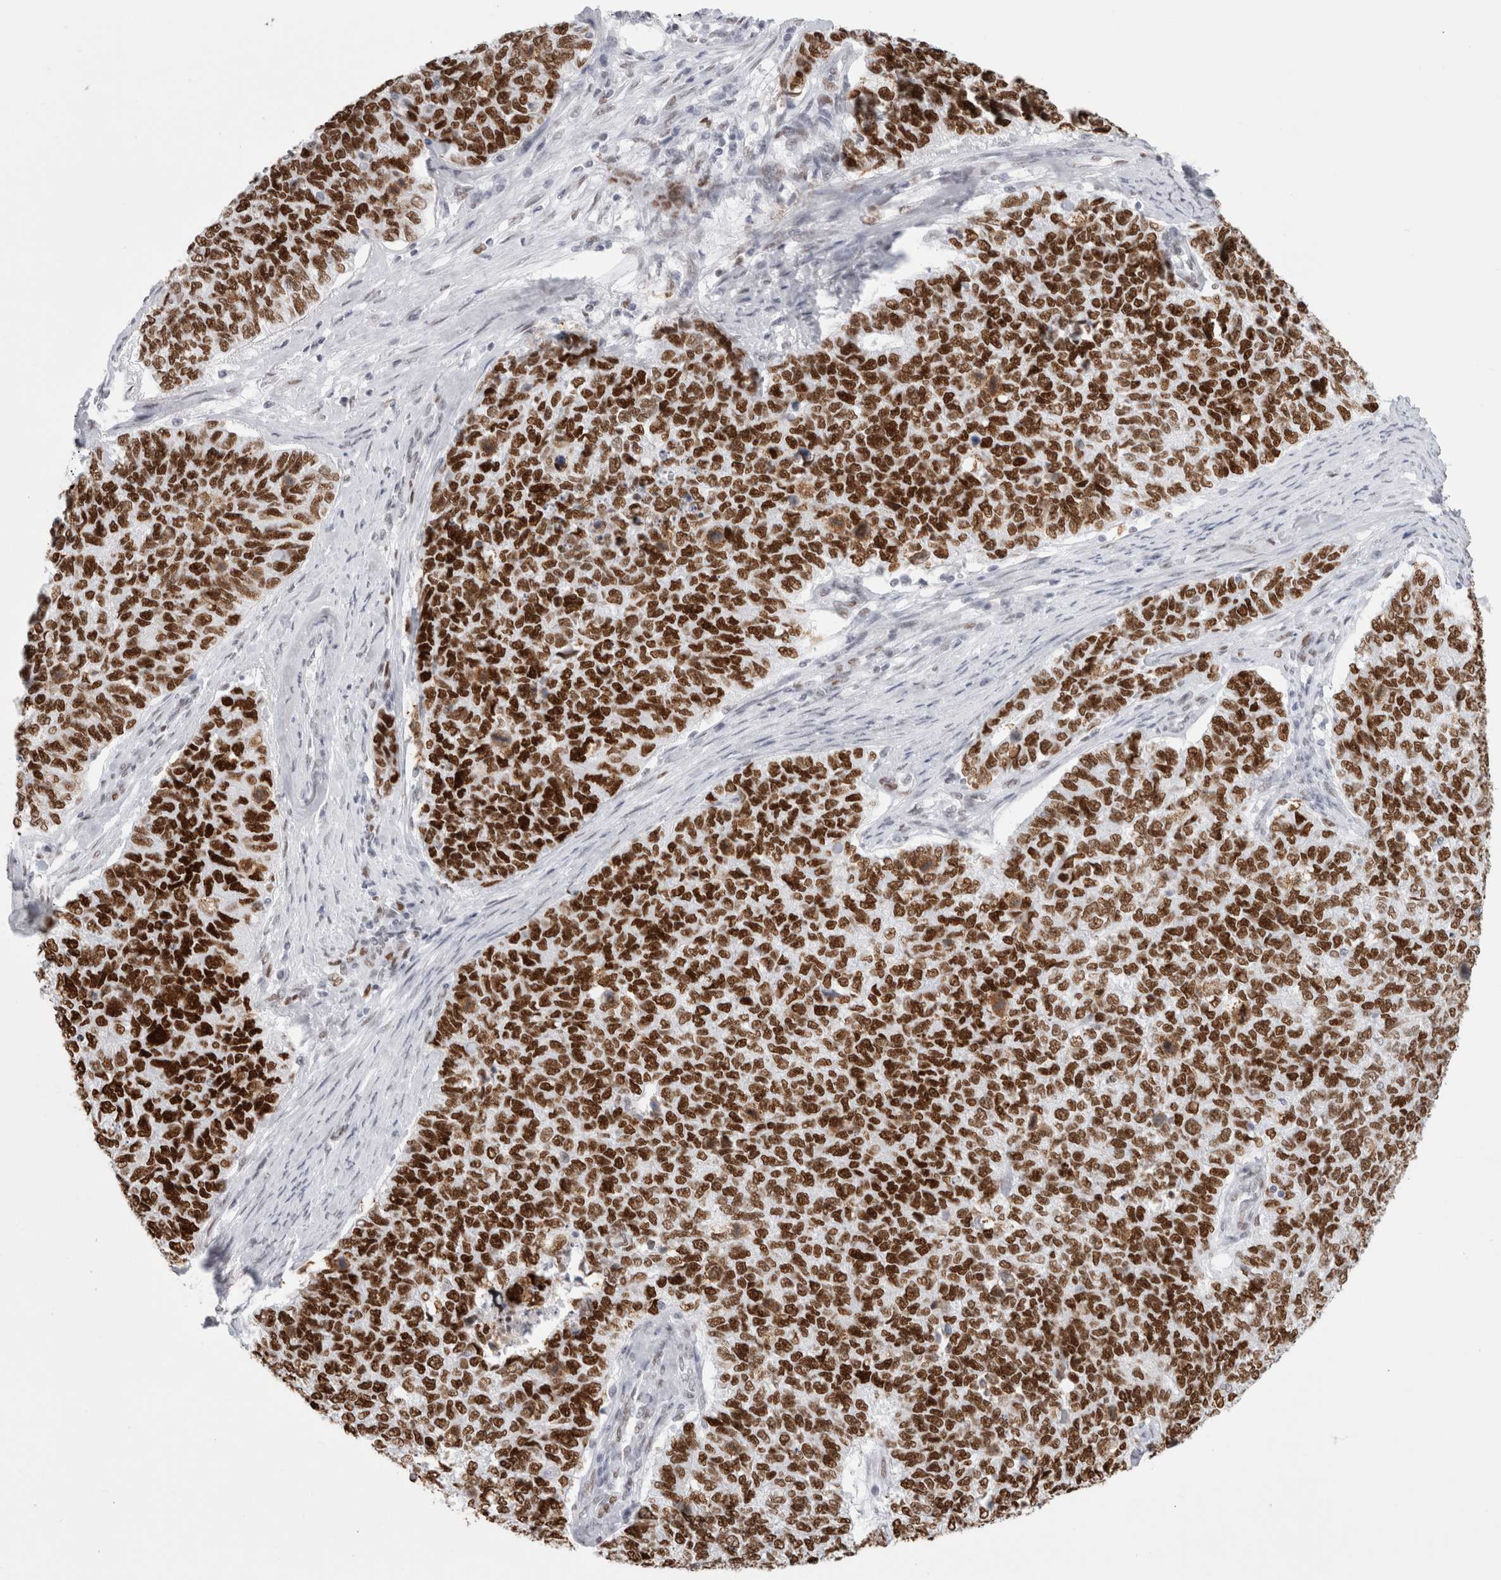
{"staining": {"intensity": "strong", "quantity": ">75%", "location": "nuclear"}, "tissue": "cervical cancer", "cell_type": "Tumor cells", "image_type": "cancer", "snomed": [{"axis": "morphology", "description": "Squamous cell carcinoma, NOS"}, {"axis": "topography", "description": "Cervix"}], "caption": "This photomicrograph demonstrates immunohistochemistry staining of human cervical cancer, with high strong nuclear positivity in approximately >75% of tumor cells.", "gene": "SMARCC1", "patient": {"sex": "female", "age": 63}}